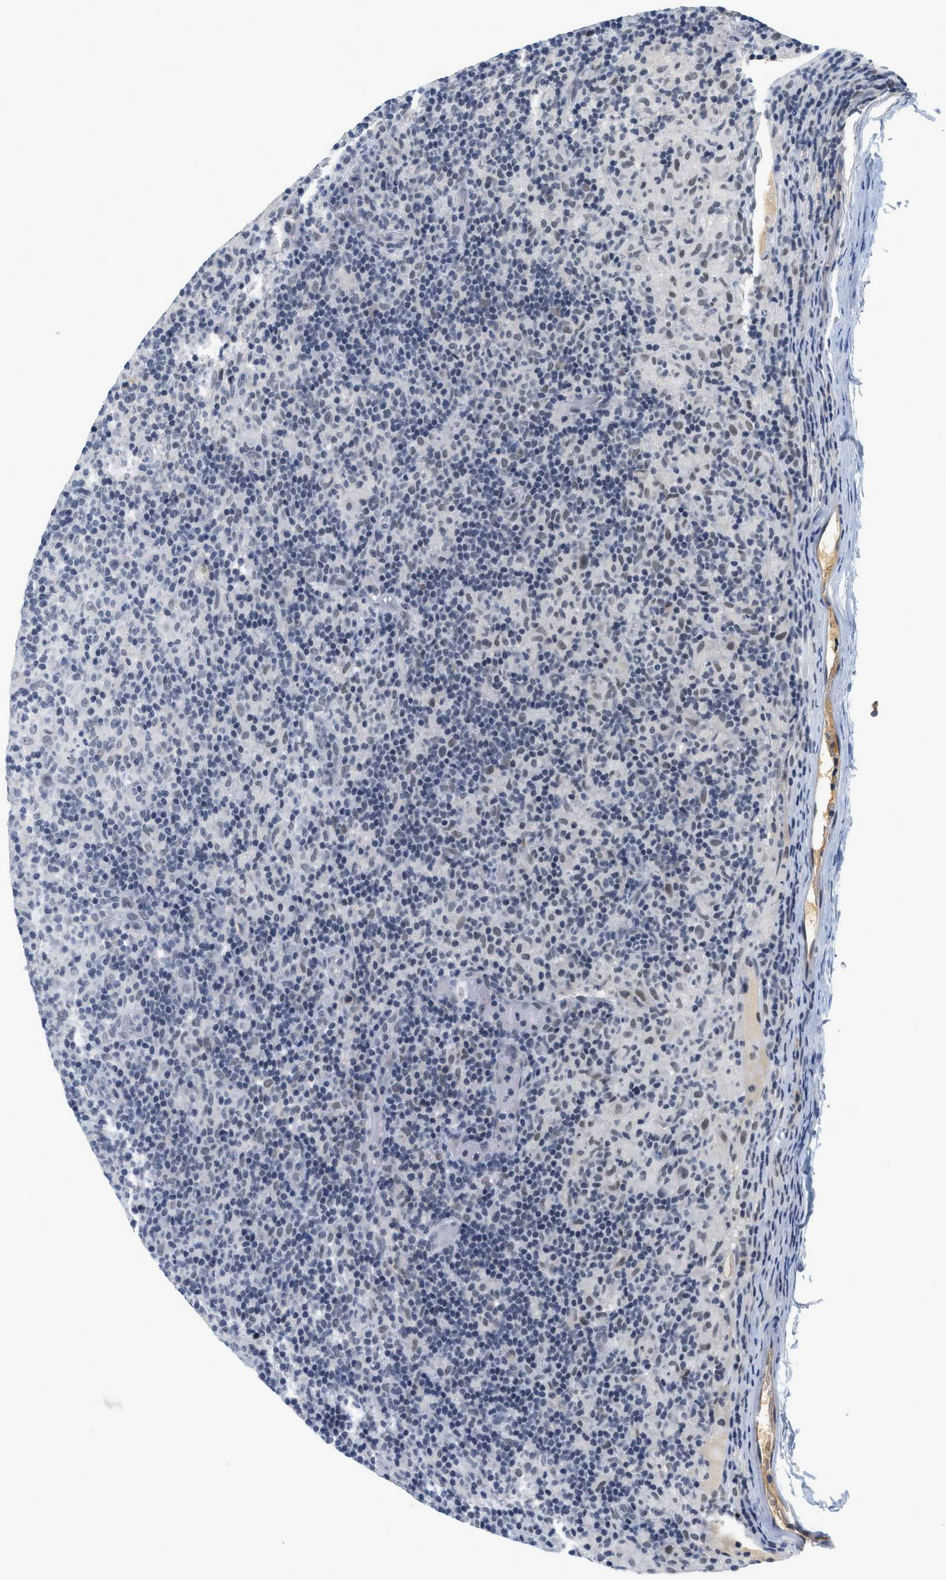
{"staining": {"intensity": "weak", "quantity": "<25%", "location": "nuclear"}, "tissue": "lymphoma", "cell_type": "Tumor cells", "image_type": "cancer", "snomed": [{"axis": "morphology", "description": "Hodgkin's disease, NOS"}, {"axis": "topography", "description": "Lymph node"}], "caption": "Immunohistochemical staining of lymphoma exhibits no significant positivity in tumor cells.", "gene": "MZF1", "patient": {"sex": "male", "age": 70}}